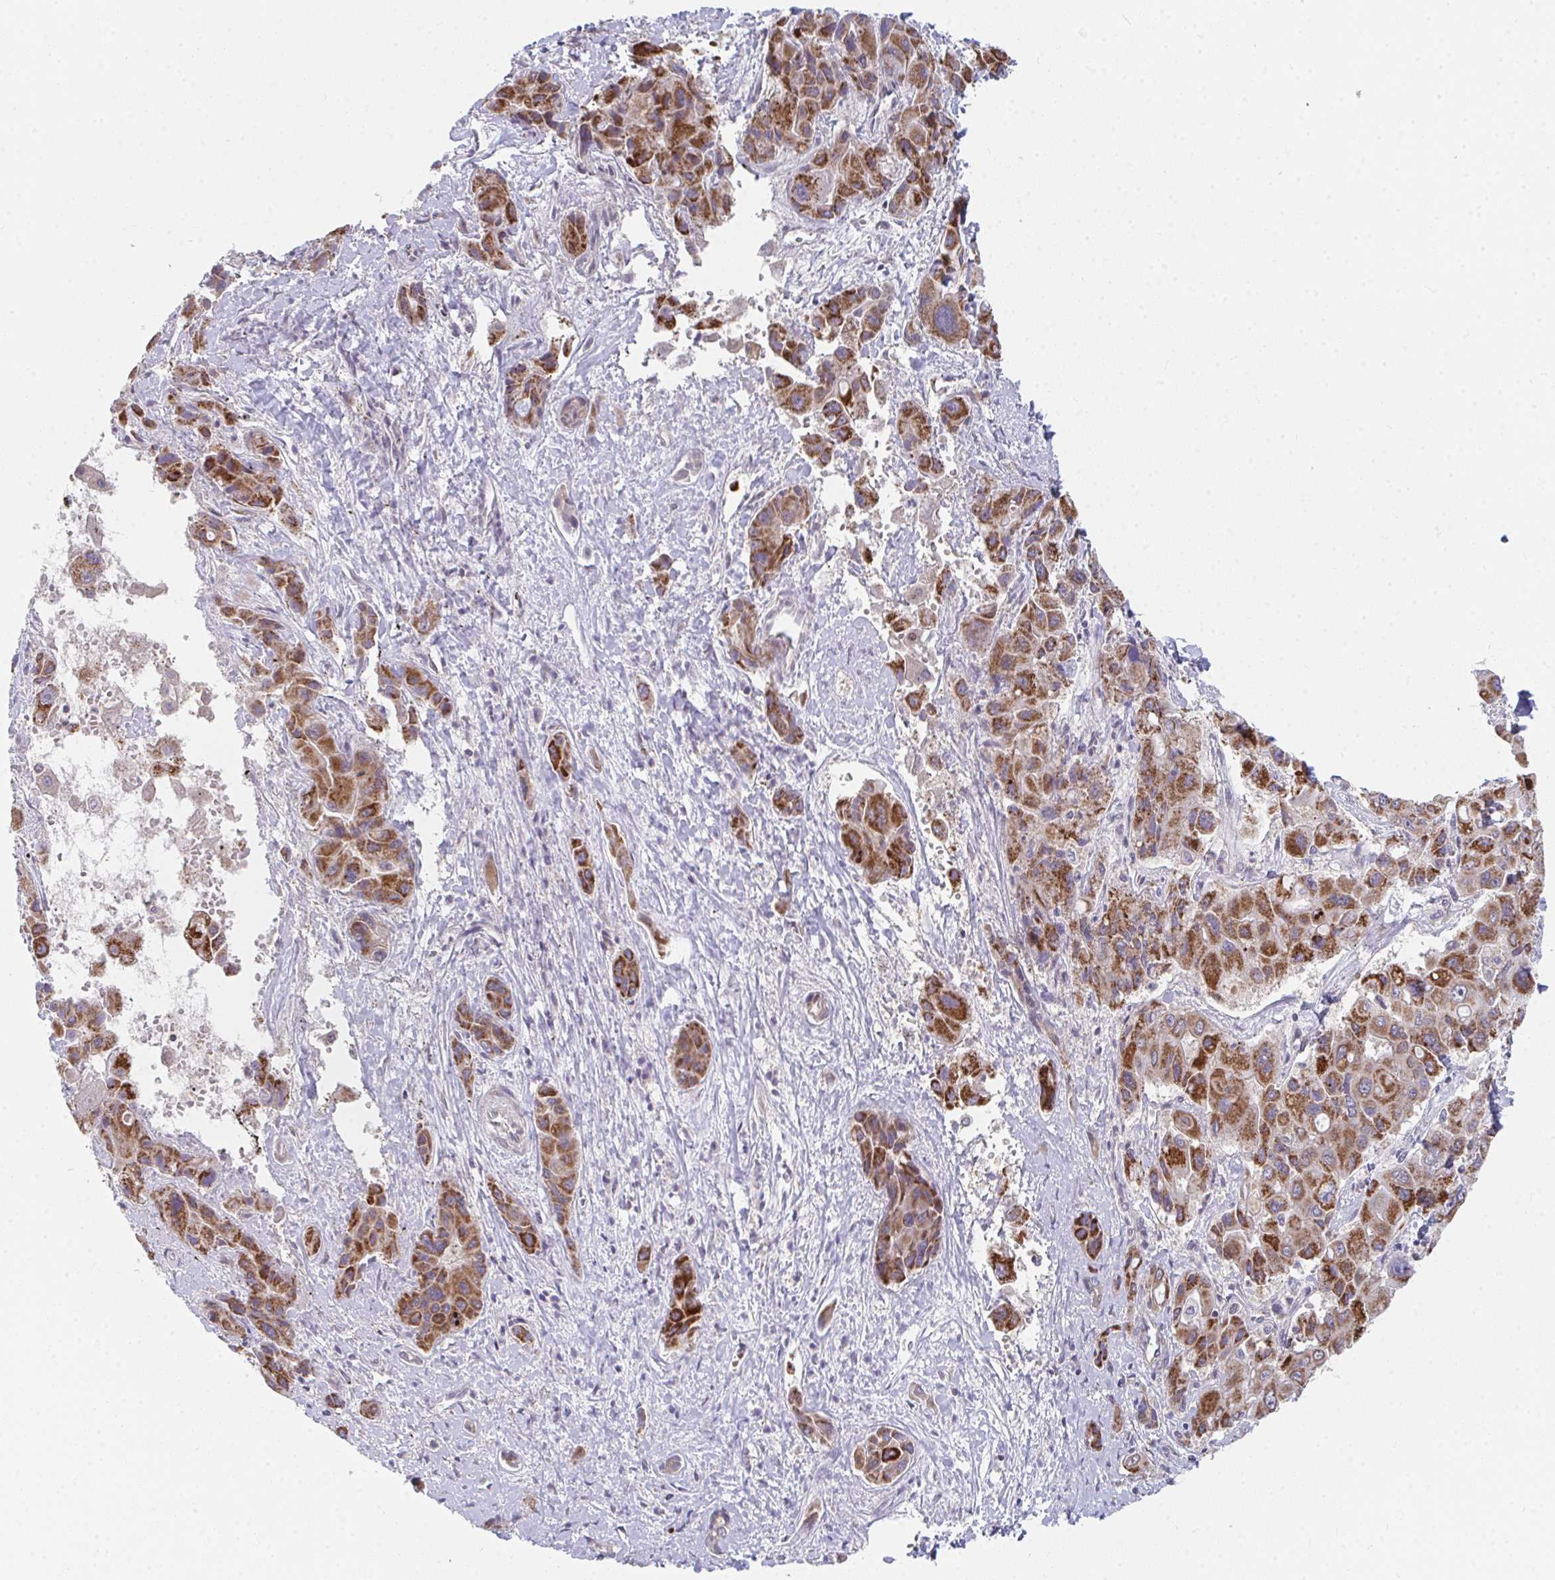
{"staining": {"intensity": "moderate", "quantity": ">75%", "location": "cytoplasmic/membranous"}, "tissue": "liver cancer", "cell_type": "Tumor cells", "image_type": "cancer", "snomed": [{"axis": "morphology", "description": "Cholangiocarcinoma"}, {"axis": "topography", "description": "Liver"}], "caption": "Moderate cytoplasmic/membranous expression is present in about >75% of tumor cells in liver cancer.", "gene": "EIF1AD", "patient": {"sex": "male", "age": 67}}